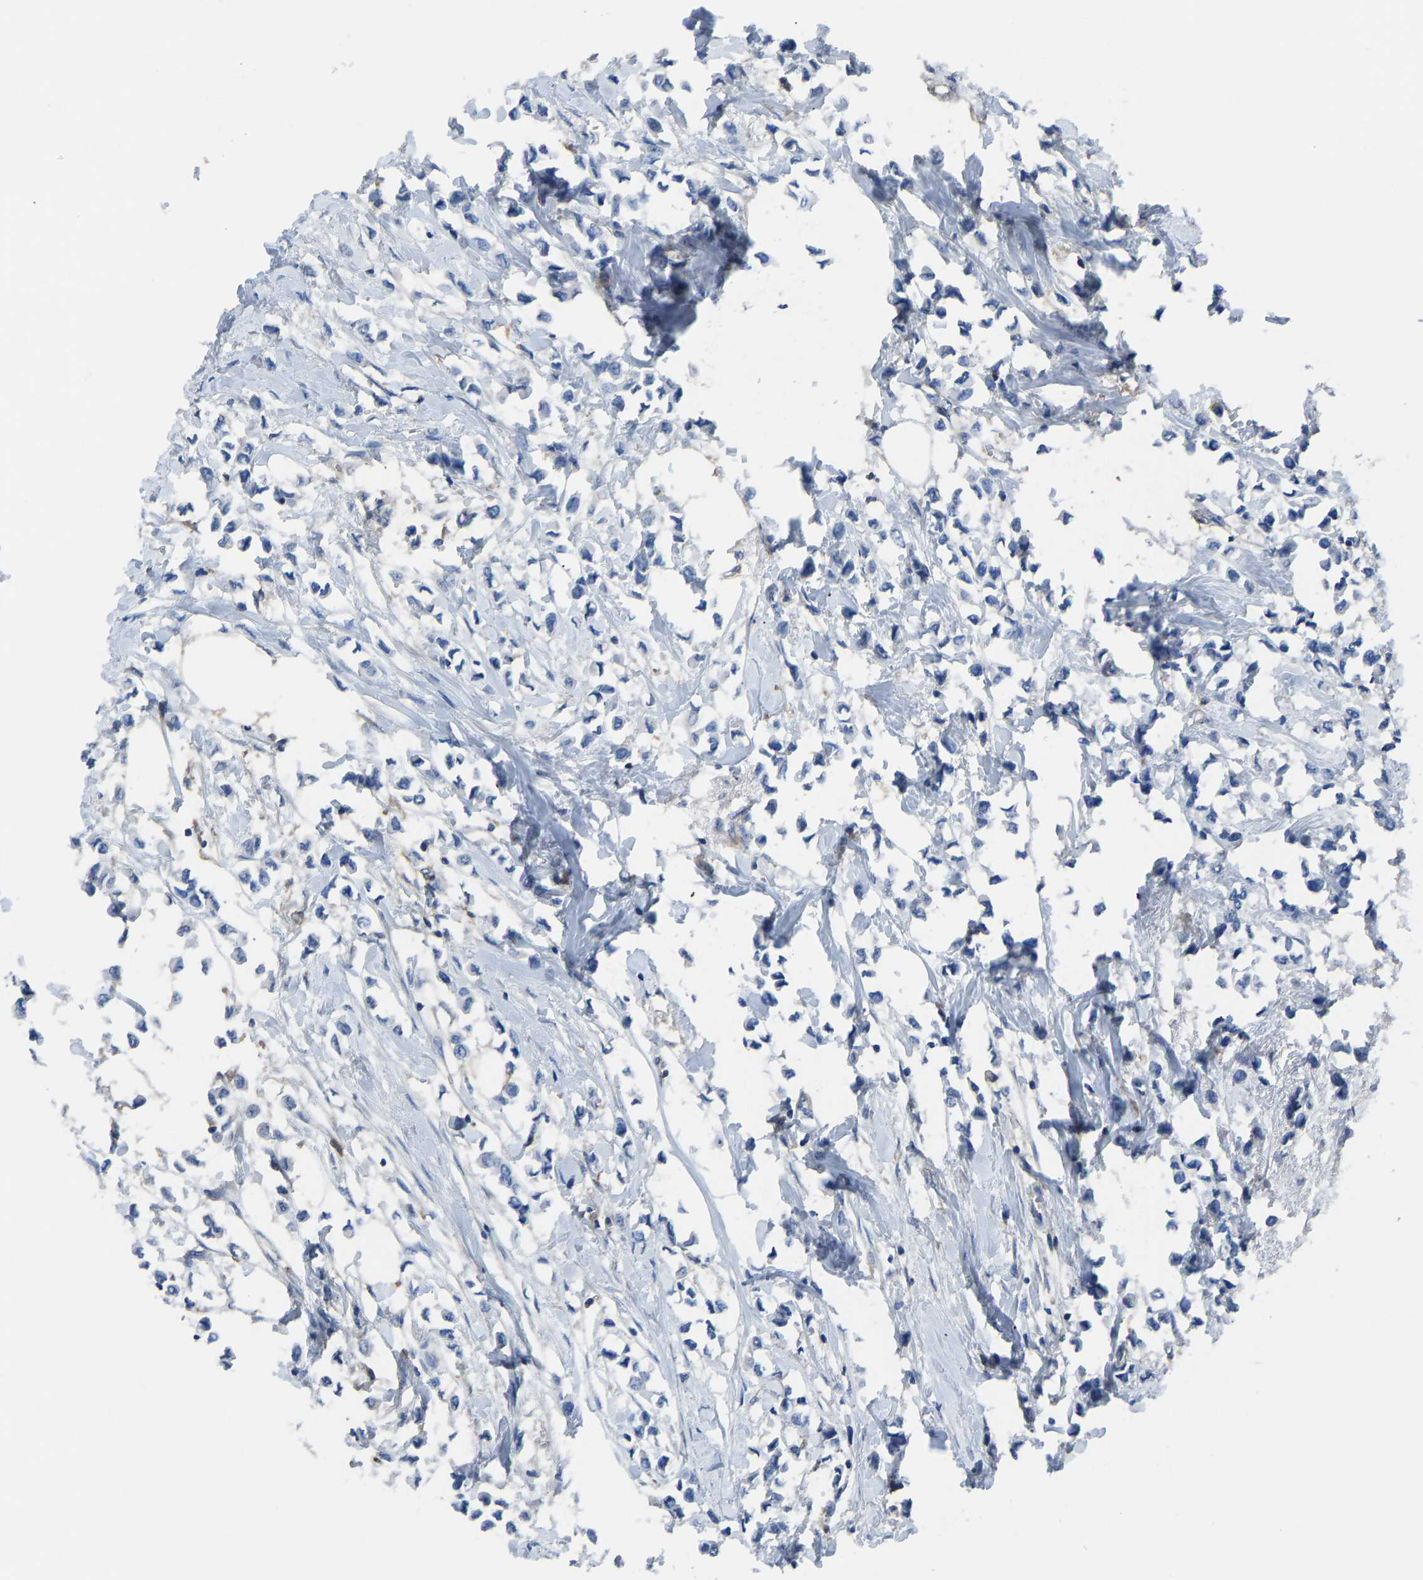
{"staining": {"intensity": "negative", "quantity": "none", "location": "none"}, "tissue": "breast cancer", "cell_type": "Tumor cells", "image_type": "cancer", "snomed": [{"axis": "morphology", "description": "Lobular carcinoma"}, {"axis": "topography", "description": "Breast"}], "caption": "Lobular carcinoma (breast) was stained to show a protein in brown. There is no significant staining in tumor cells.", "gene": "PRKAR1A", "patient": {"sex": "female", "age": 51}}